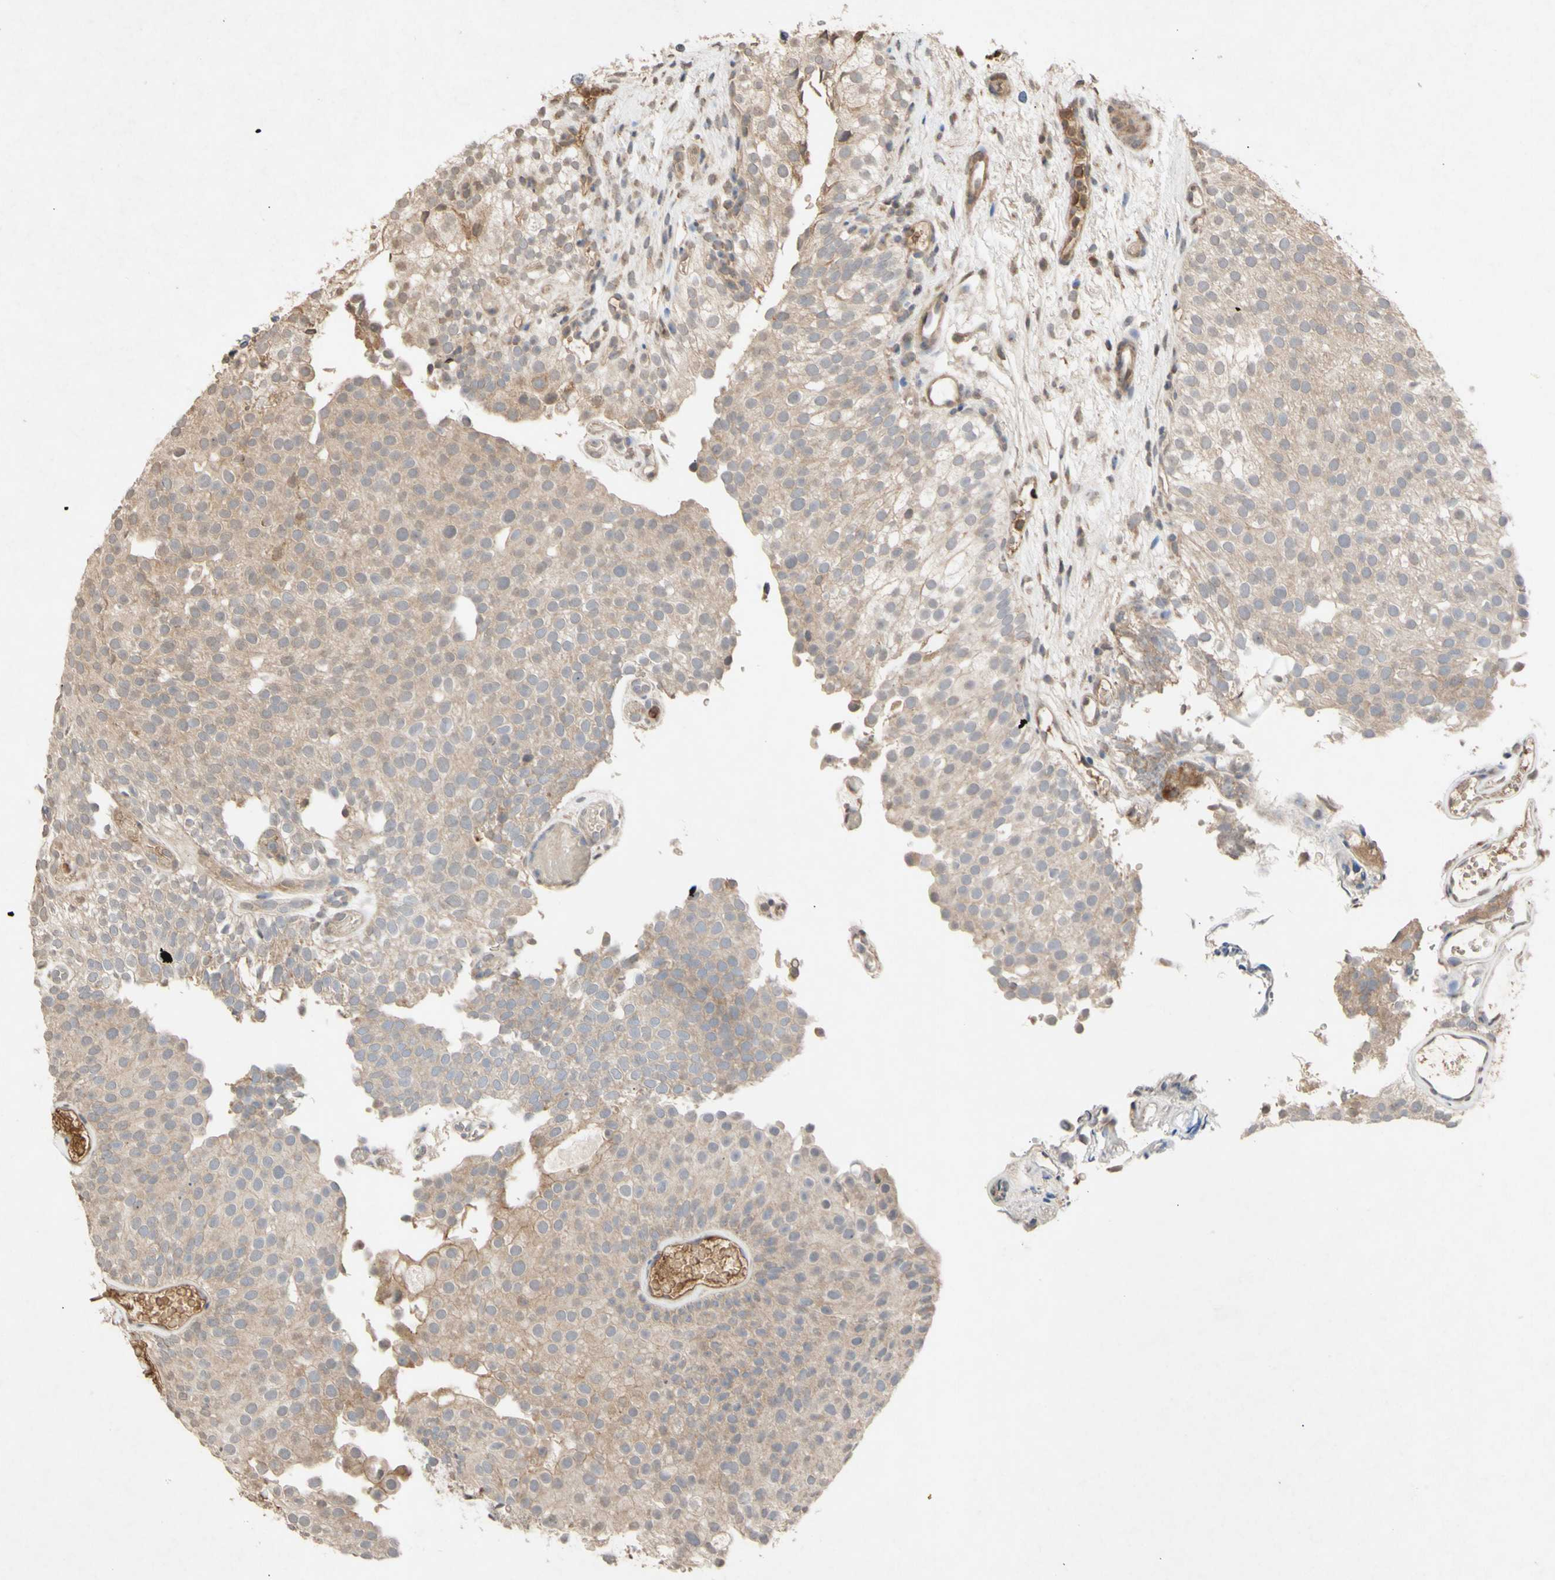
{"staining": {"intensity": "weak", "quantity": "25%-75%", "location": "cytoplasmic/membranous"}, "tissue": "urothelial cancer", "cell_type": "Tumor cells", "image_type": "cancer", "snomed": [{"axis": "morphology", "description": "Urothelial carcinoma, Low grade"}, {"axis": "topography", "description": "Urinary bladder"}], "caption": "An IHC image of neoplastic tissue is shown. Protein staining in brown shows weak cytoplasmic/membranous positivity in urothelial cancer within tumor cells.", "gene": "NECTIN3", "patient": {"sex": "male", "age": 78}}